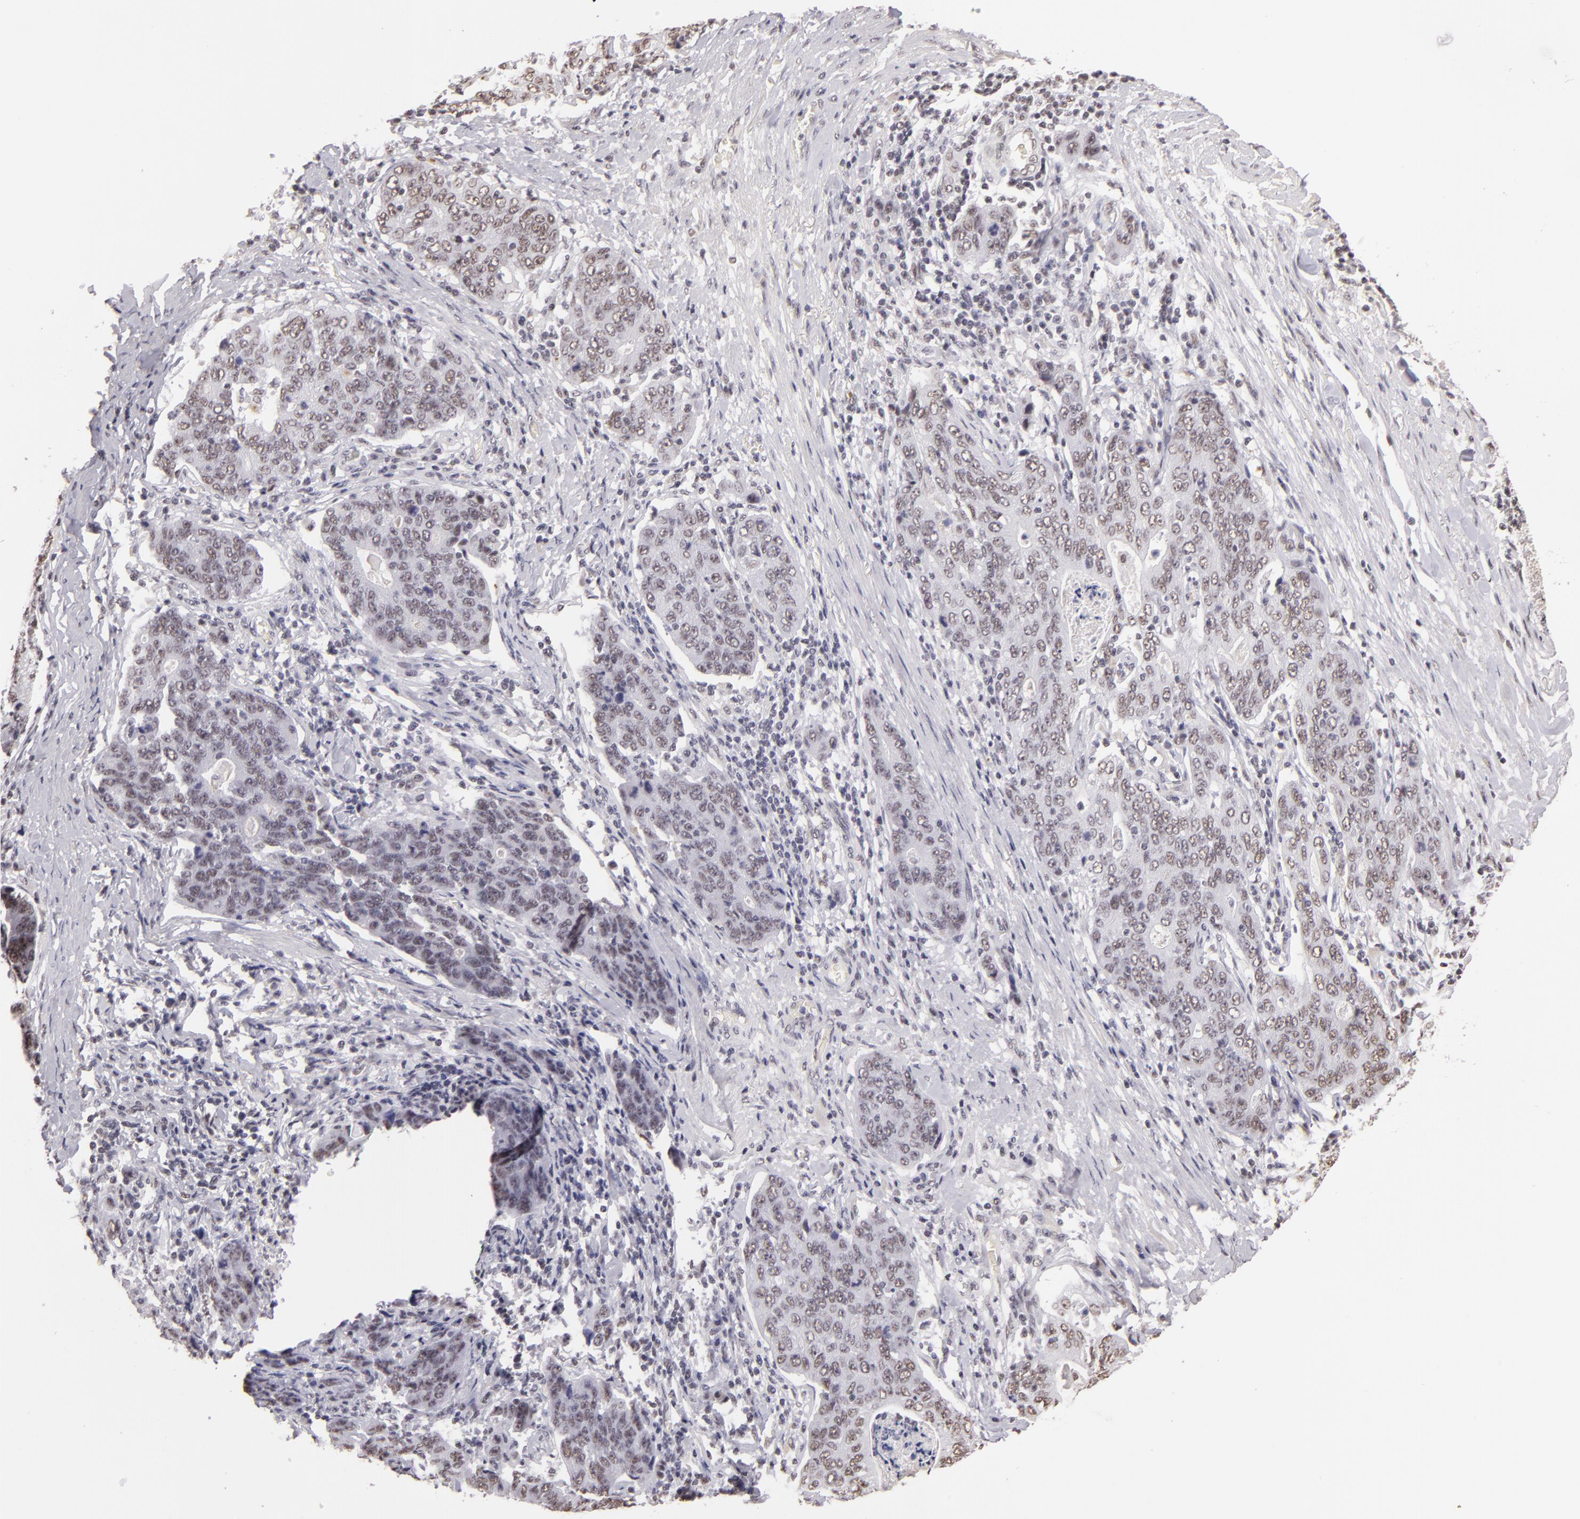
{"staining": {"intensity": "weak", "quantity": "25%-75%", "location": "nuclear"}, "tissue": "stomach cancer", "cell_type": "Tumor cells", "image_type": "cancer", "snomed": [{"axis": "morphology", "description": "Adenocarcinoma, NOS"}, {"axis": "topography", "description": "Esophagus"}, {"axis": "topography", "description": "Stomach"}], "caption": "IHC image of neoplastic tissue: human stomach cancer (adenocarcinoma) stained using immunohistochemistry reveals low levels of weak protein expression localized specifically in the nuclear of tumor cells, appearing as a nuclear brown color.", "gene": "INTS6", "patient": {"sex": "male", "age": 74}}